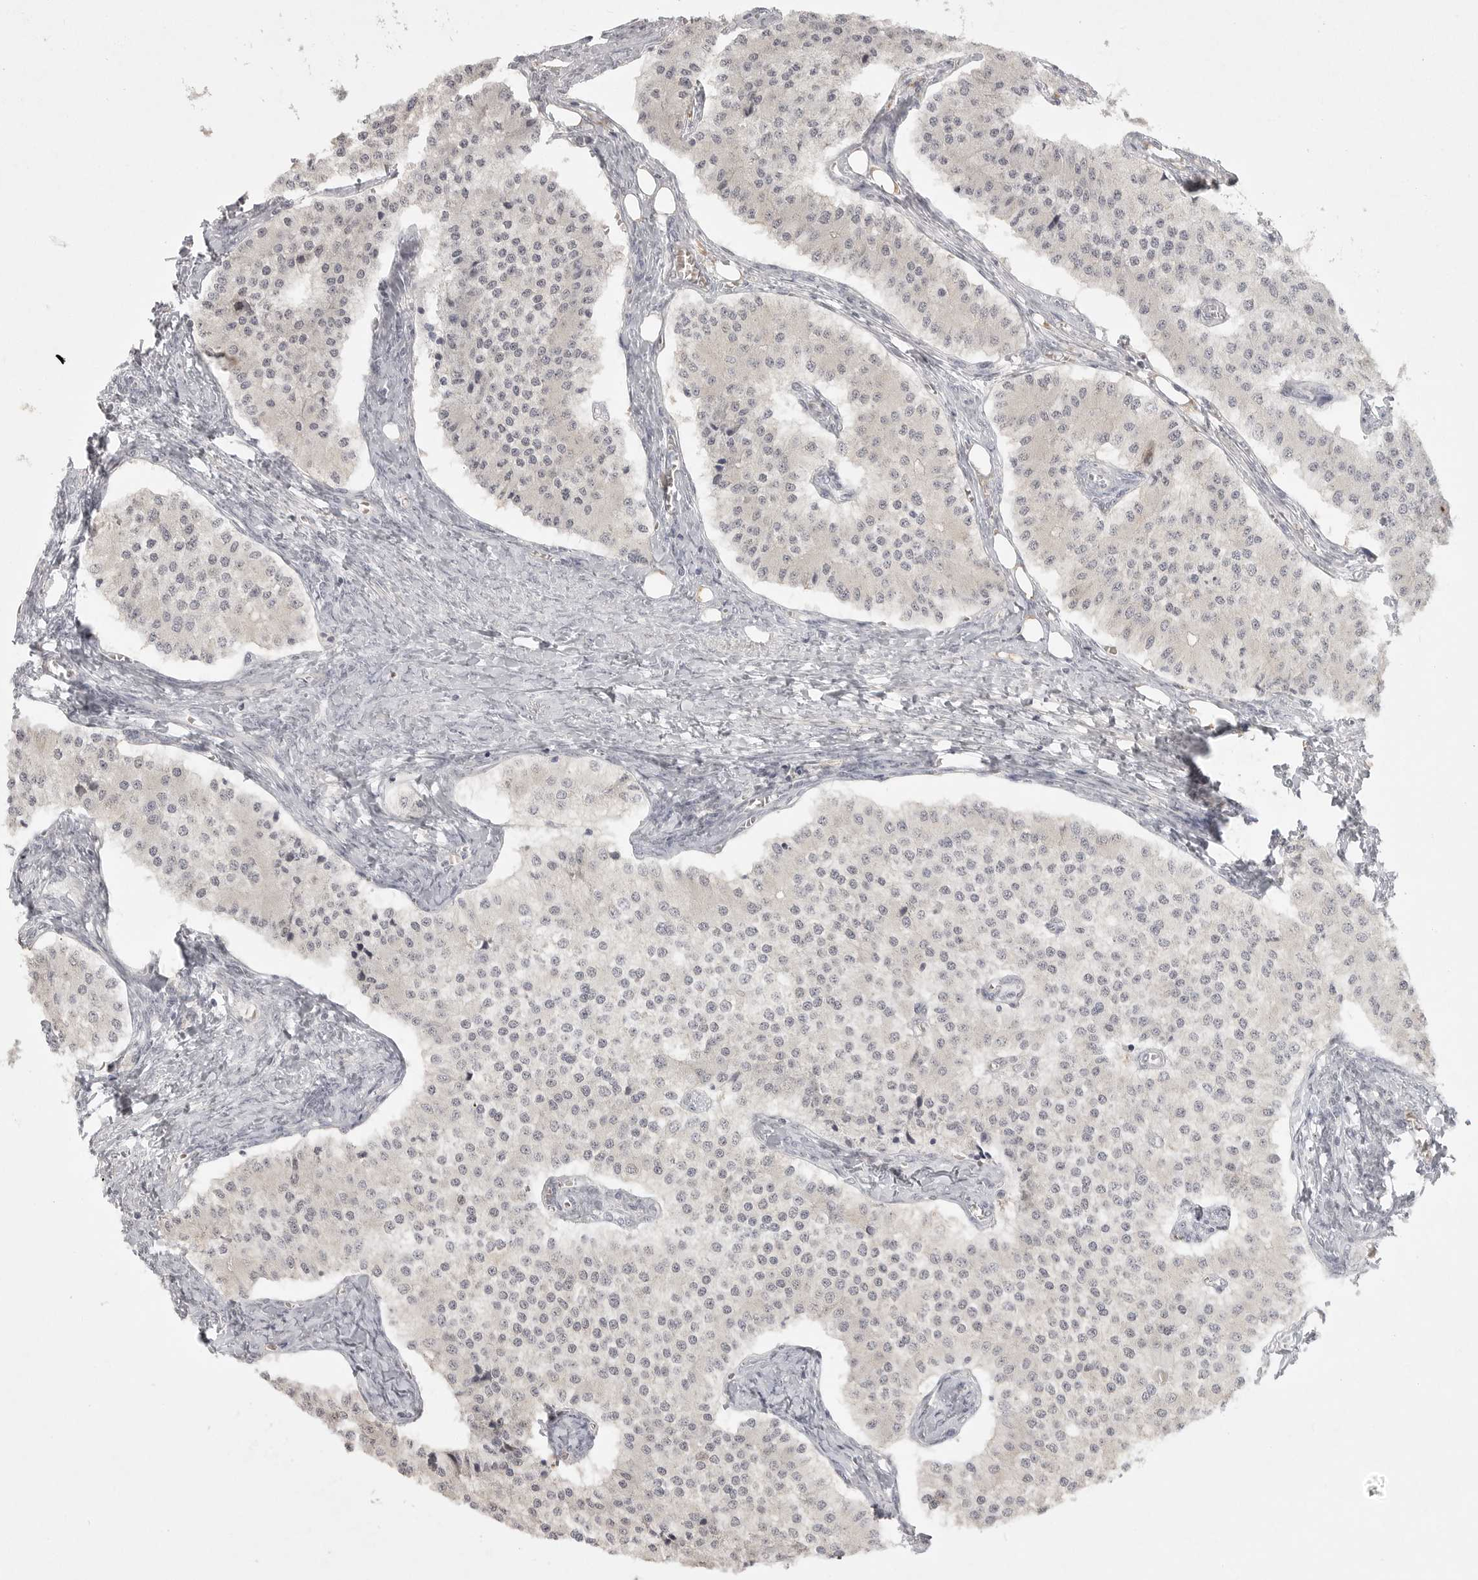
{"staining": {"intensity": "negative", "quantity": "none", "location": "none"}, "tissue": "carcinoid", "cell_type": "Tumor cells", "image_type": "cancer", "snomed": [{"axis": "morphology", "description": "Carcinoid, malignant, NOS"}, {"axis": "topography", "description": "Colon"}], "caption": "Immunohistochemical staining of human carcinoid exhibits no significant staining in tumor cells.", "gene": "TCTN3", "patient": {"sex": "female", "age": 52}}